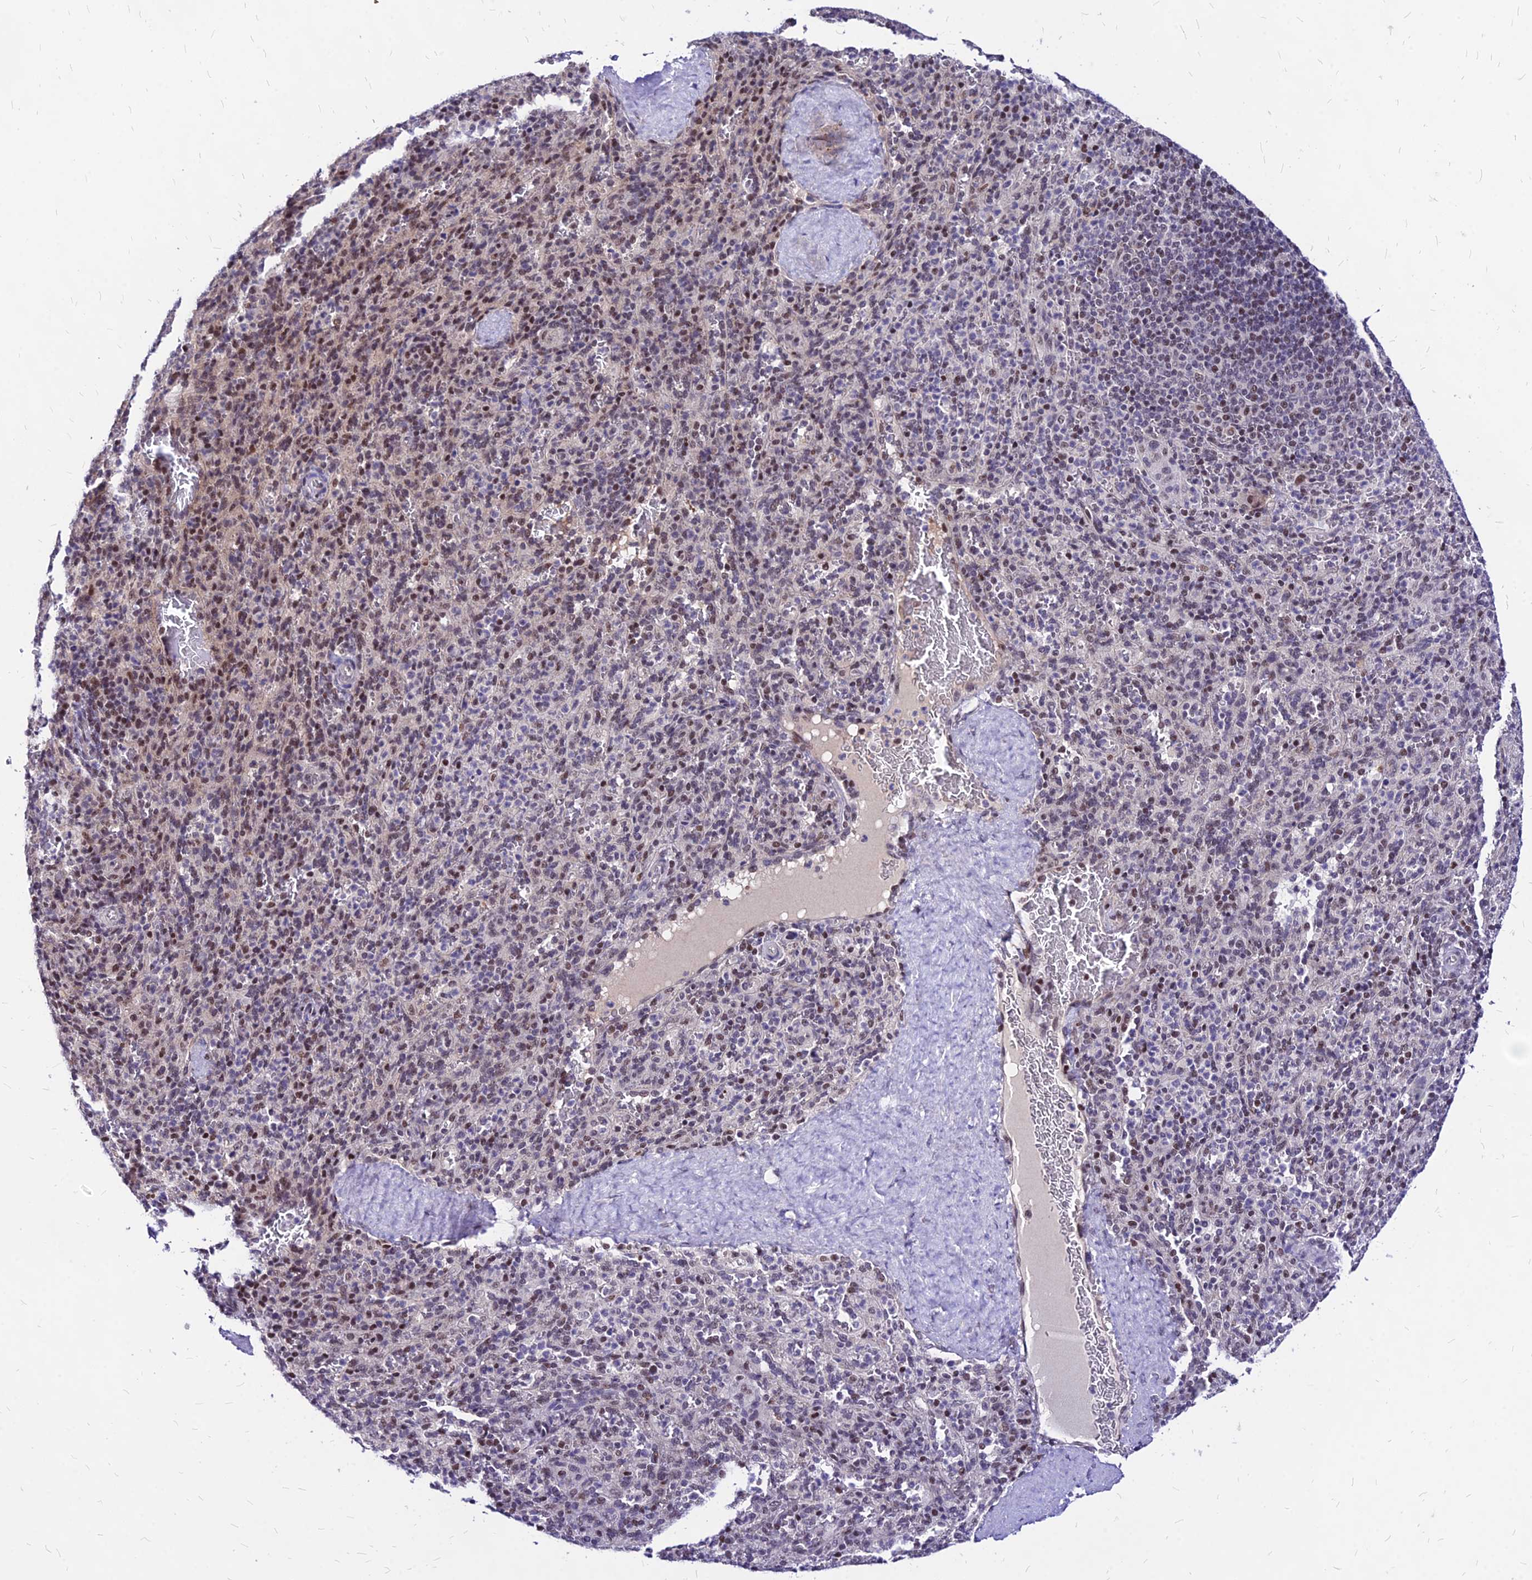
{"staining": {"intensity": "moderate", "quantity": "<25%", "location": "nuclear"}, "tissue": "spleen", "cell_type": "Cells in red pulp", "image_type": "normal", "snomed": [{"axis": "morphology", "description": "Normal tissue, NOS"}, {"axis": "topography", "description": "Spleen"}], "caption": "Spleen stained for a protein displays moderate nuclear positivity in cells in red pulp. (brown staining indicates protein expression, while blue staining denotes nuclei).", "gene": "DDX55", "patient": {"sex": "male", "age": 36}}